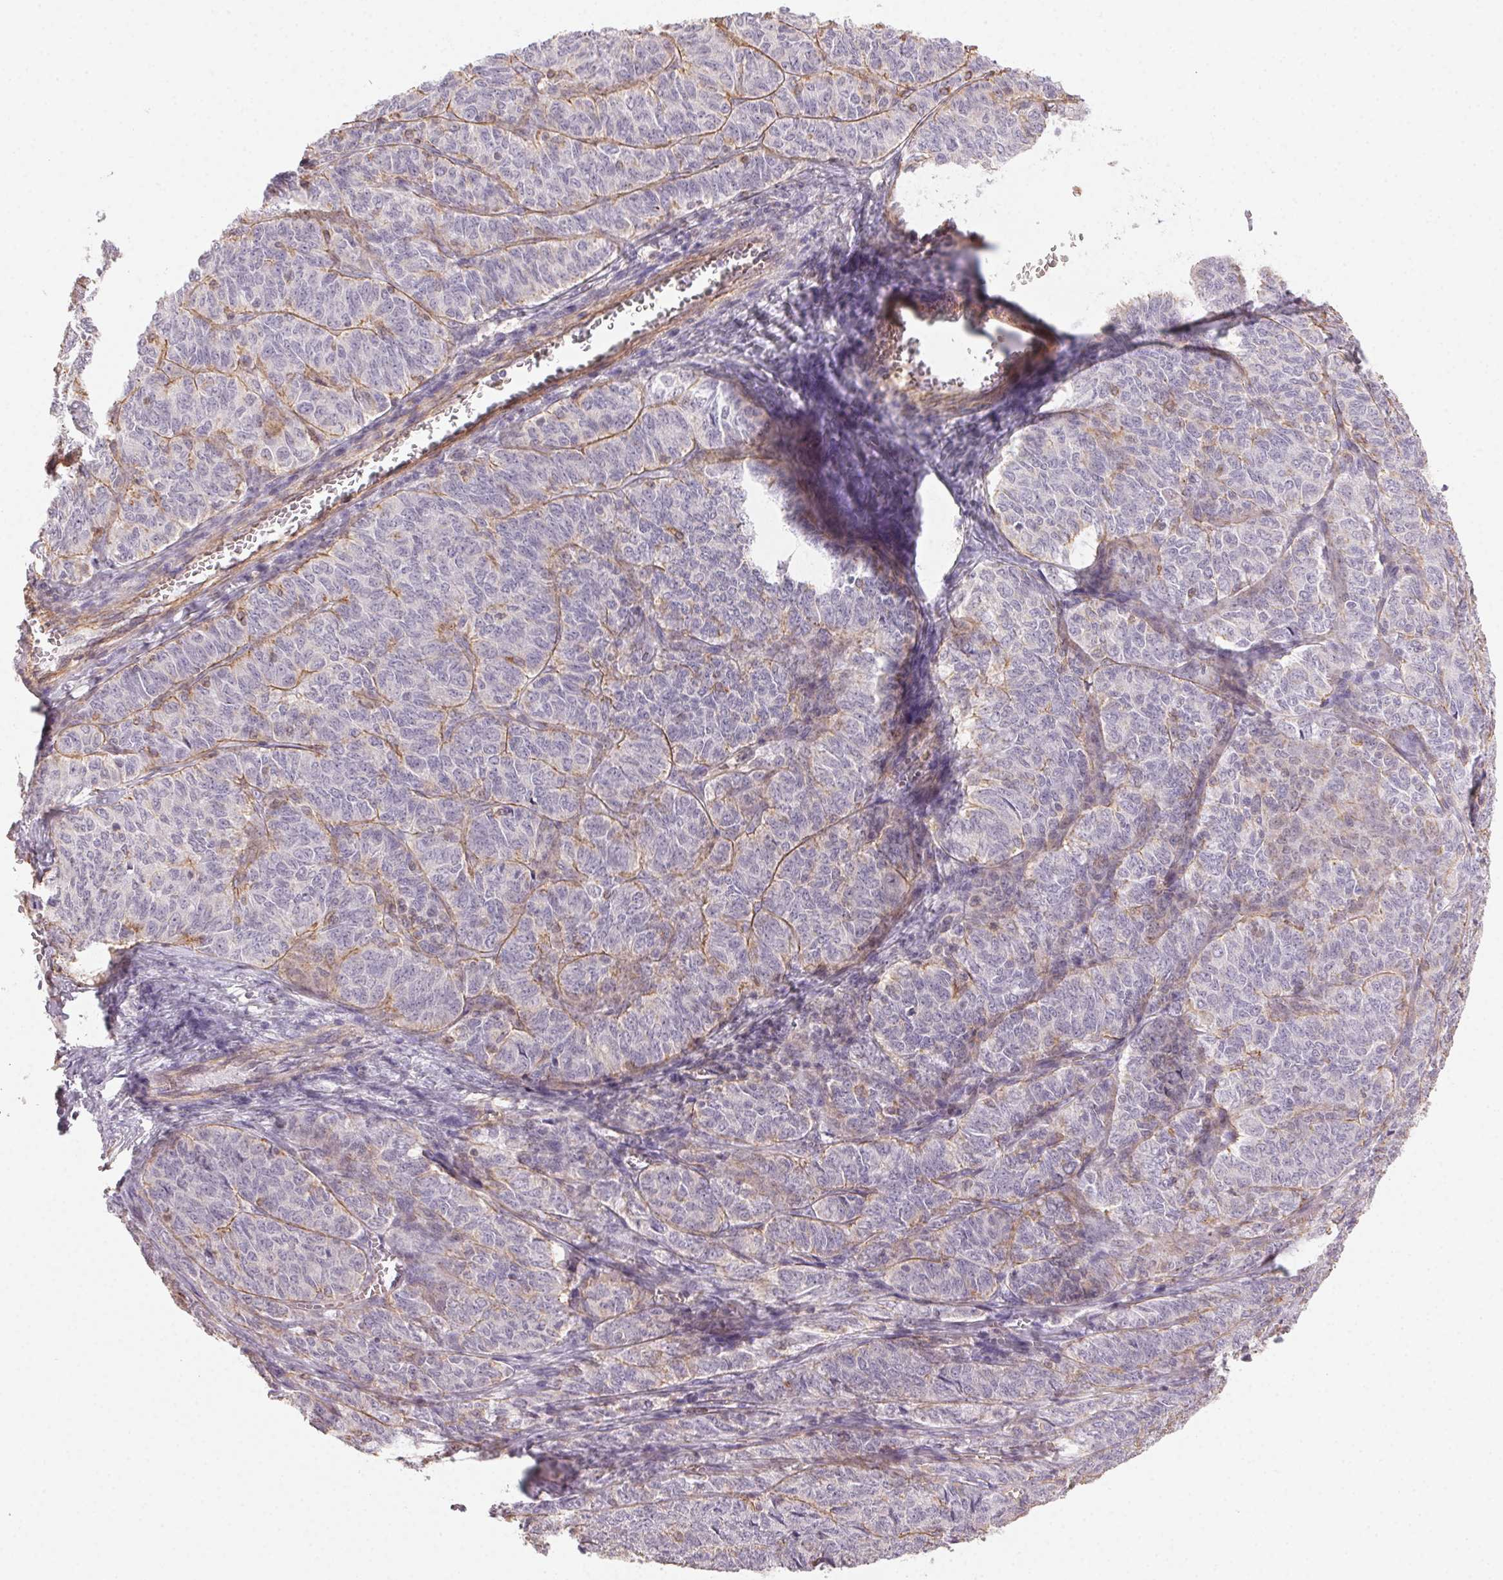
{"staining": {"intensity": "negative", "quantity": "none", "location": "none"}, "tissue": "ovarian cancer", "cell_type": "Tumor cells", "image_type": "cancer", "snomed": [{"axis": "morphology", "description": "Carcinoma, endometroid"}, {"axis": "topography", "description": "Ovary"}], "caption": "The histopathology image exhibits no staining of tumor cells in ovarian endometroid carcinoma. Nuclei are stained in blue.", "gene": "PLA2G4F", "patient": {"sex": "female", "age": 80}}